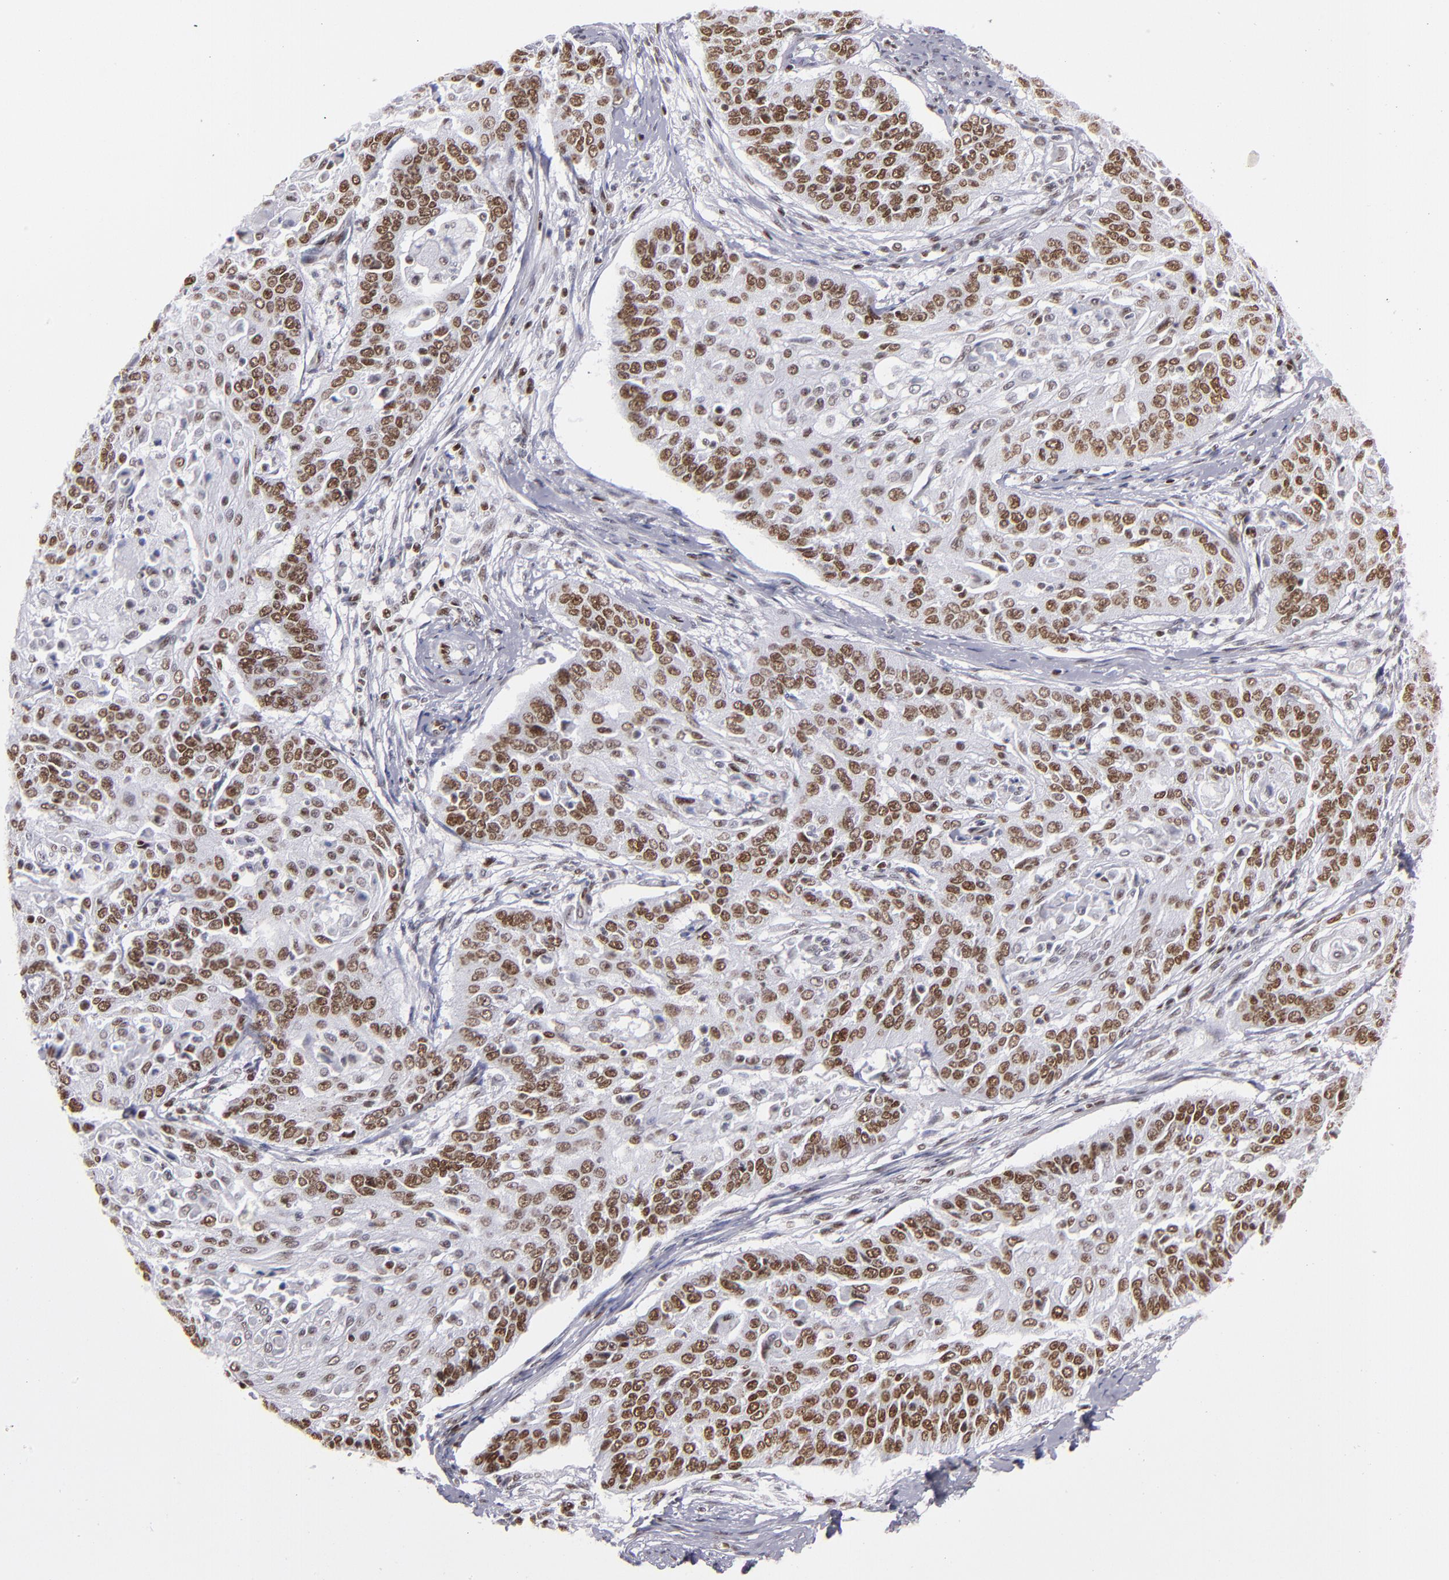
{"staining": {"intensity": "strong", "quantity": "25%-75%", "location": "nuclear"}, "tissue": "cervical cancer", "cell_type": "Tumor cells", "image_type": "cancer", "snomed": [{"axis": "morphology", "description": "Squamous cell carcinoma, NOS"}, {"axis": "topography", "description": "Cervix"}], "caption": "A high amount of strong nuclear positivity is seen in about 25%-75% of tumor cells in cervical cancer tissue. The staining is performed using DAB brown chromogen to label protein expression. The nuclei are counter-stained blue using hematoxylin.", "gene": "TERF2", "patient": {"sex": "female", "age": 64}}